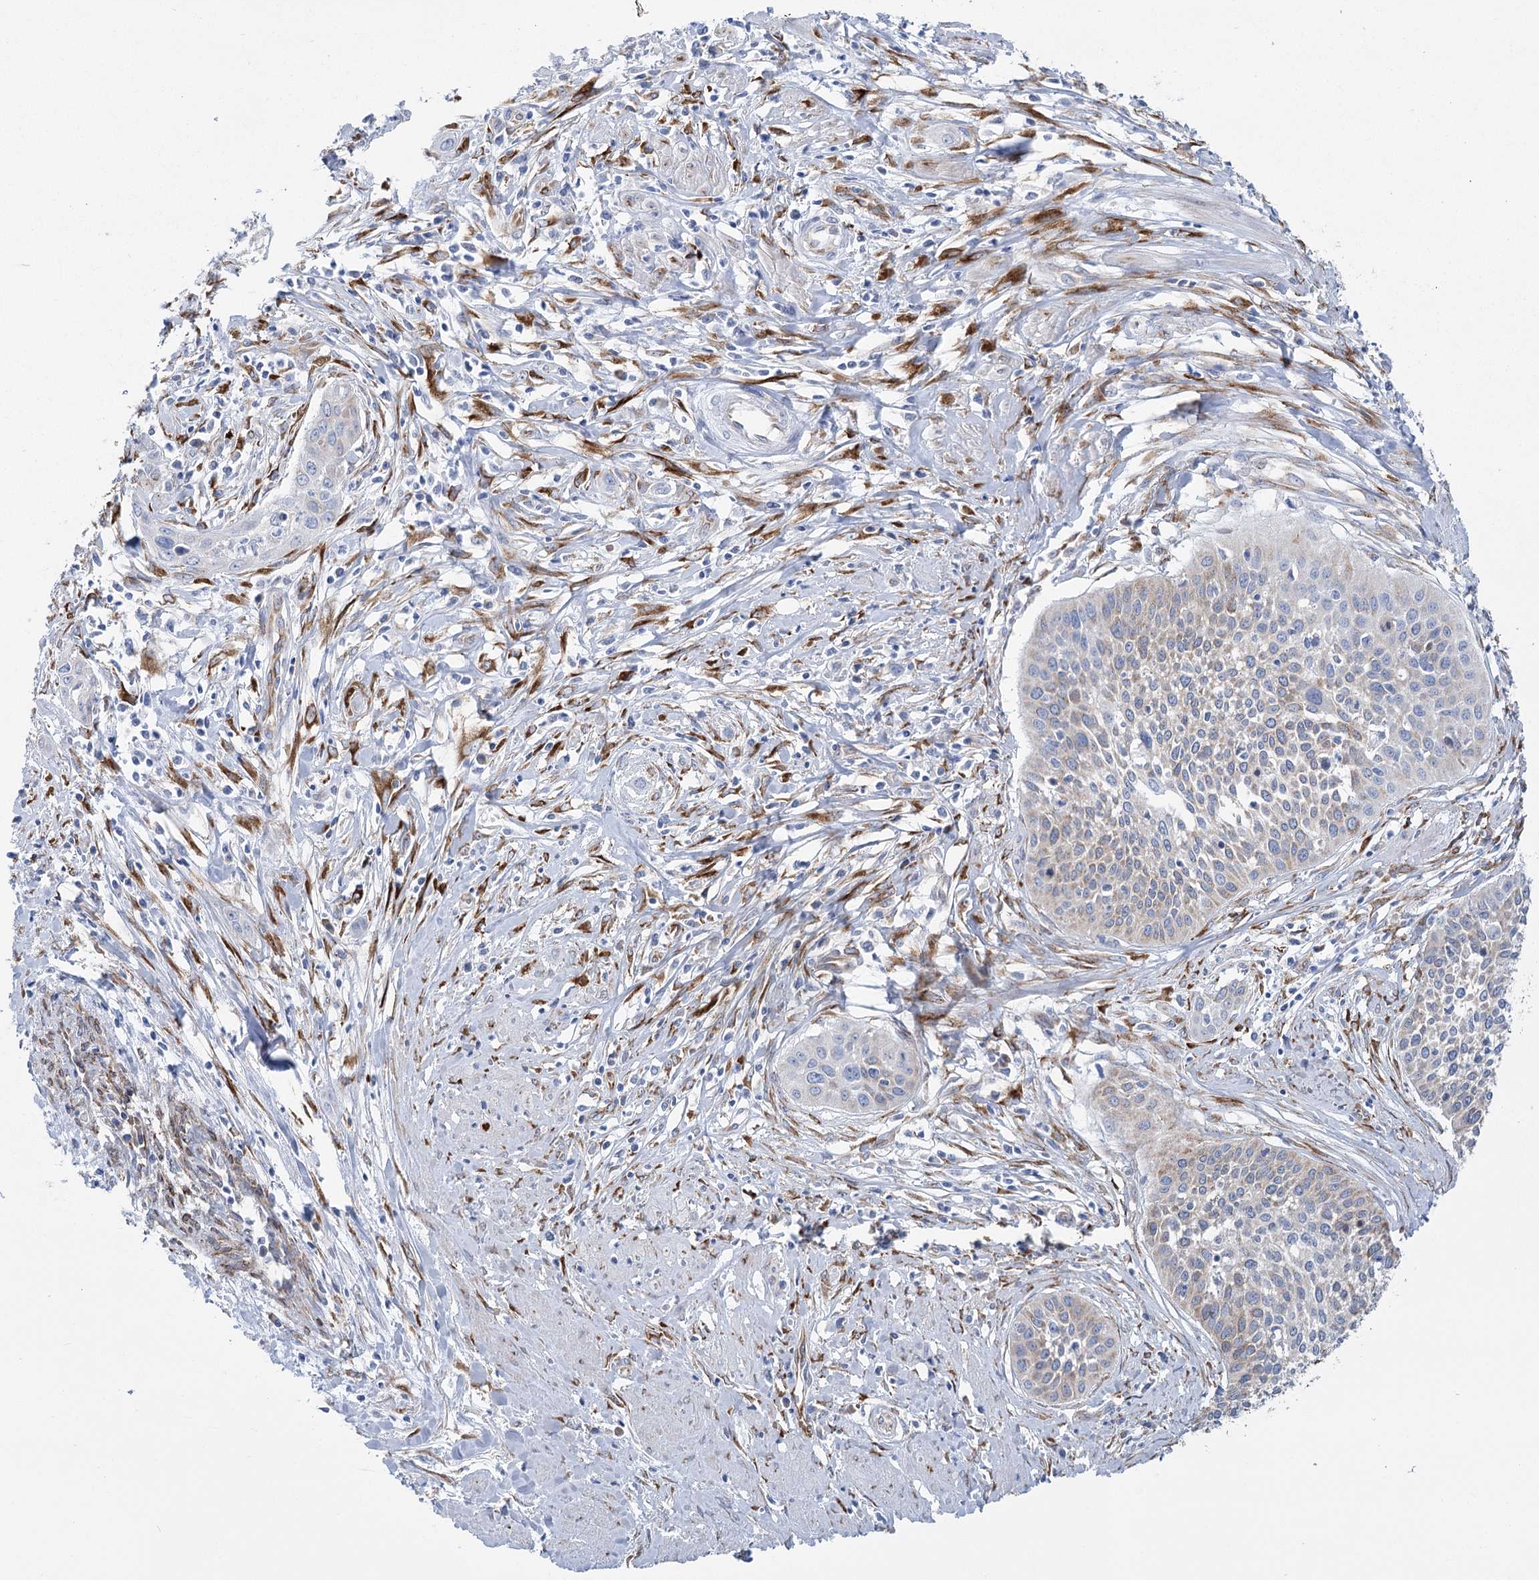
{"staining": {"intensity": "negative", "quantity": "none", "location": "none"}, "tissue": "cervical cancer", "cell_type": "Tumor cells", "image_type": "cancer", "snomed": [{"axis": "morphology", "description": "Squamous cell carcinoma, NOS"}, {"axis": "topography", "description": "Cervix"}], "caption": "Immunohistochemistry (IHC) histopathology image of neoplastic tissue: cervical squamous cell carcinoma stained with DAB (3,3'-diaminobenzidine) reveals no significant protein expression in tumor cells.", "gene": "YTHDC2", "patient": {"sex": "female", "age": 34}}